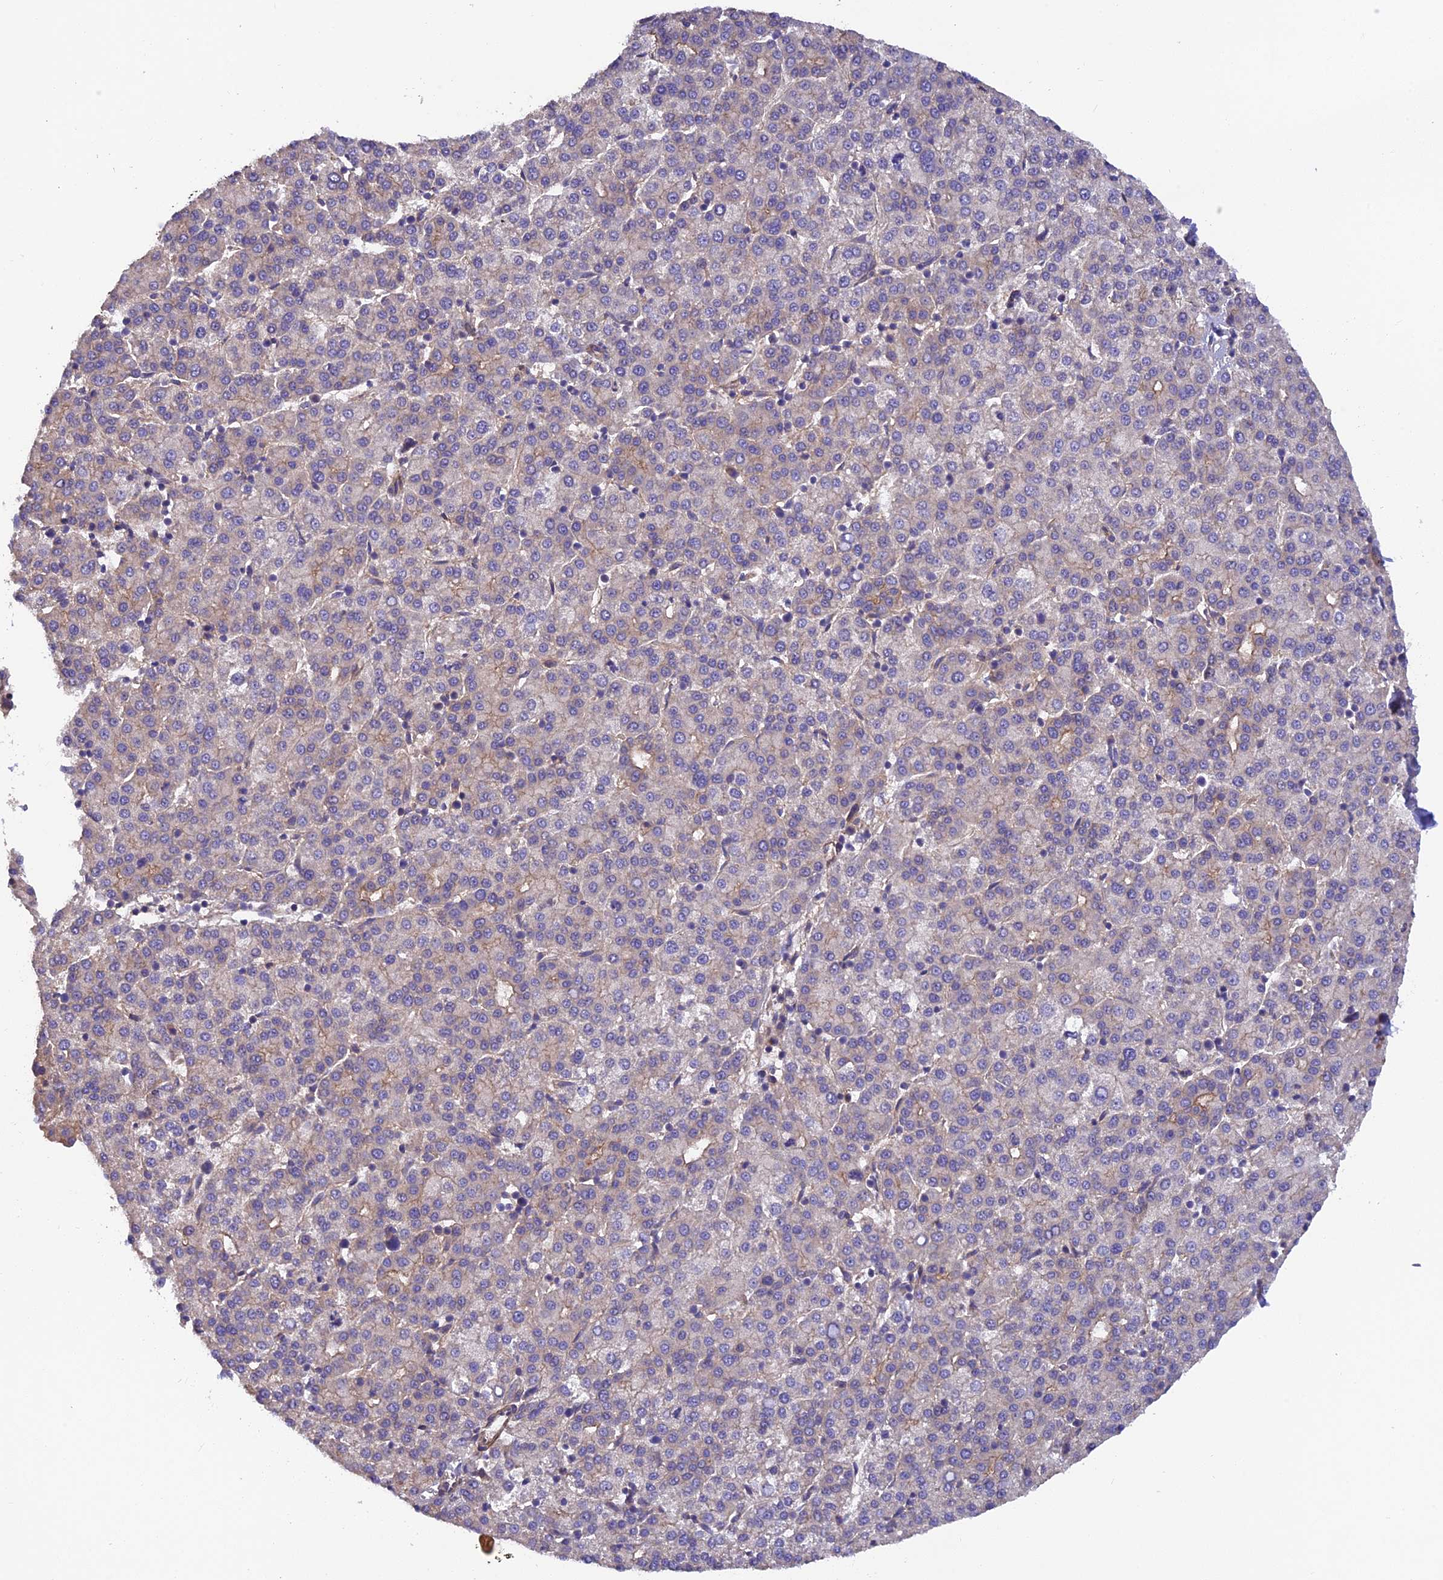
{"staining": {"intensity": "weak", "quantity": "<25%", "location": "cytoplasmic/membranous"}, "tissue": "liver cancer", "cell_type": "Tumor cells", "image_type": "cancer", "snomed": [{"axis": "morphology", "description": "Carcinoma, Hepatocellular, NOS"}, {"axis": "topography", "description": "Liver"}], "caption": "Immunohistochemical staining of liver cancer exhibits no significant expression in tumor cells.", "gene": "ADAMTS15", "patient": {"sex": "female", "age": 58}}